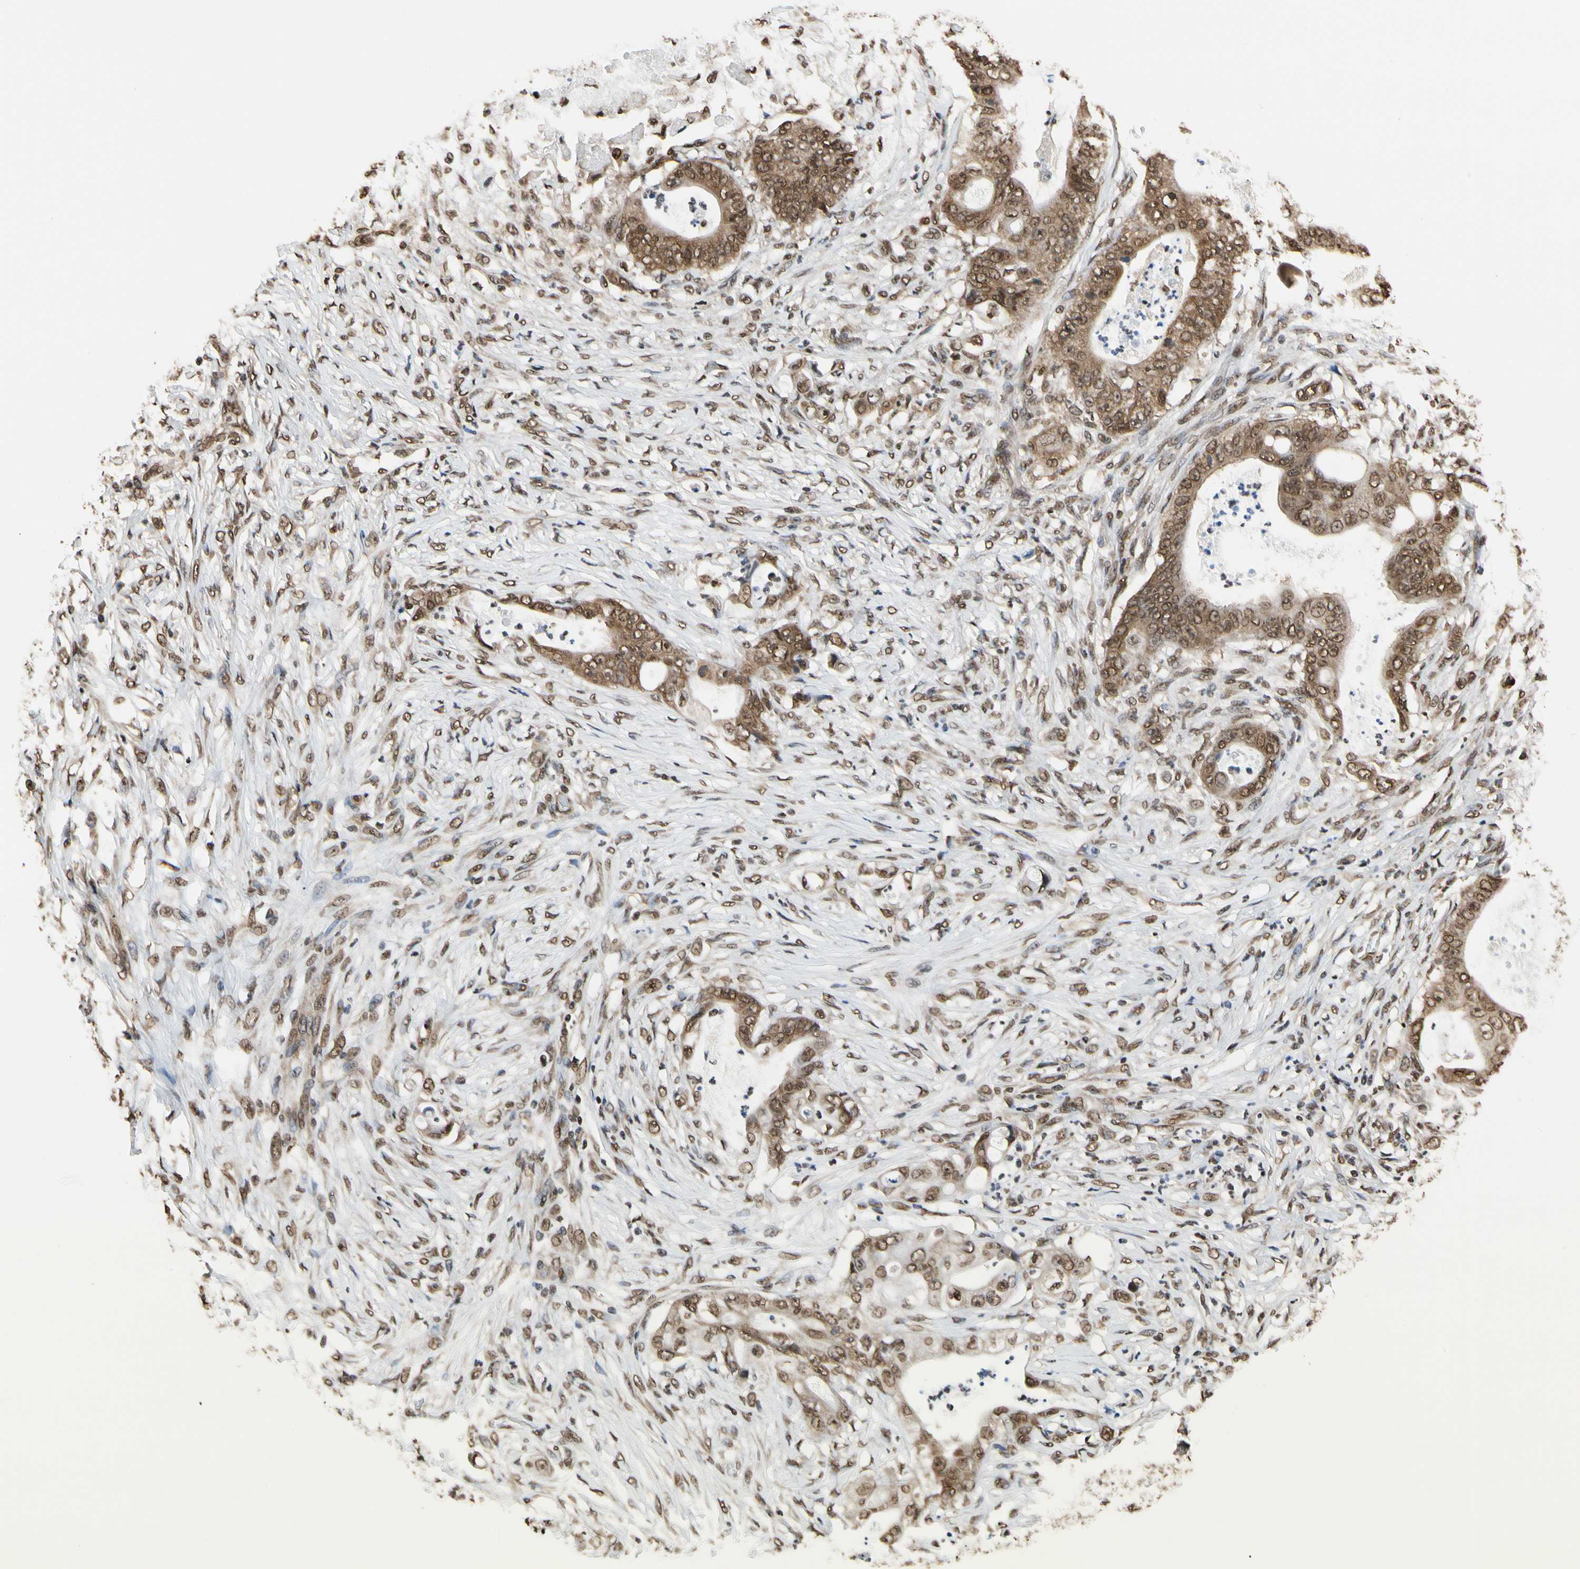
{"staining": {"intensity": "moderate", "quantity": ">75%", "location": "cytoplasmic/membranous,nuclear"}, "tissue": "stomach cancer", "cell_type": "Tumor cells", "image_type": "cancer", "snomed": [{"axis": "morphology", "description": "Adenocarcinoma, NOS"}, {"axis": "topography", "description": "Stomach"}], "caption": "A brown stain labels moderate cytoplasmic/membranous and nuclear expression of a protein in stomach cancer (adenocarcinoma) tumor cells.", "gene": "HNRNPK", "patient": {"sex": "female", "age": 73}}